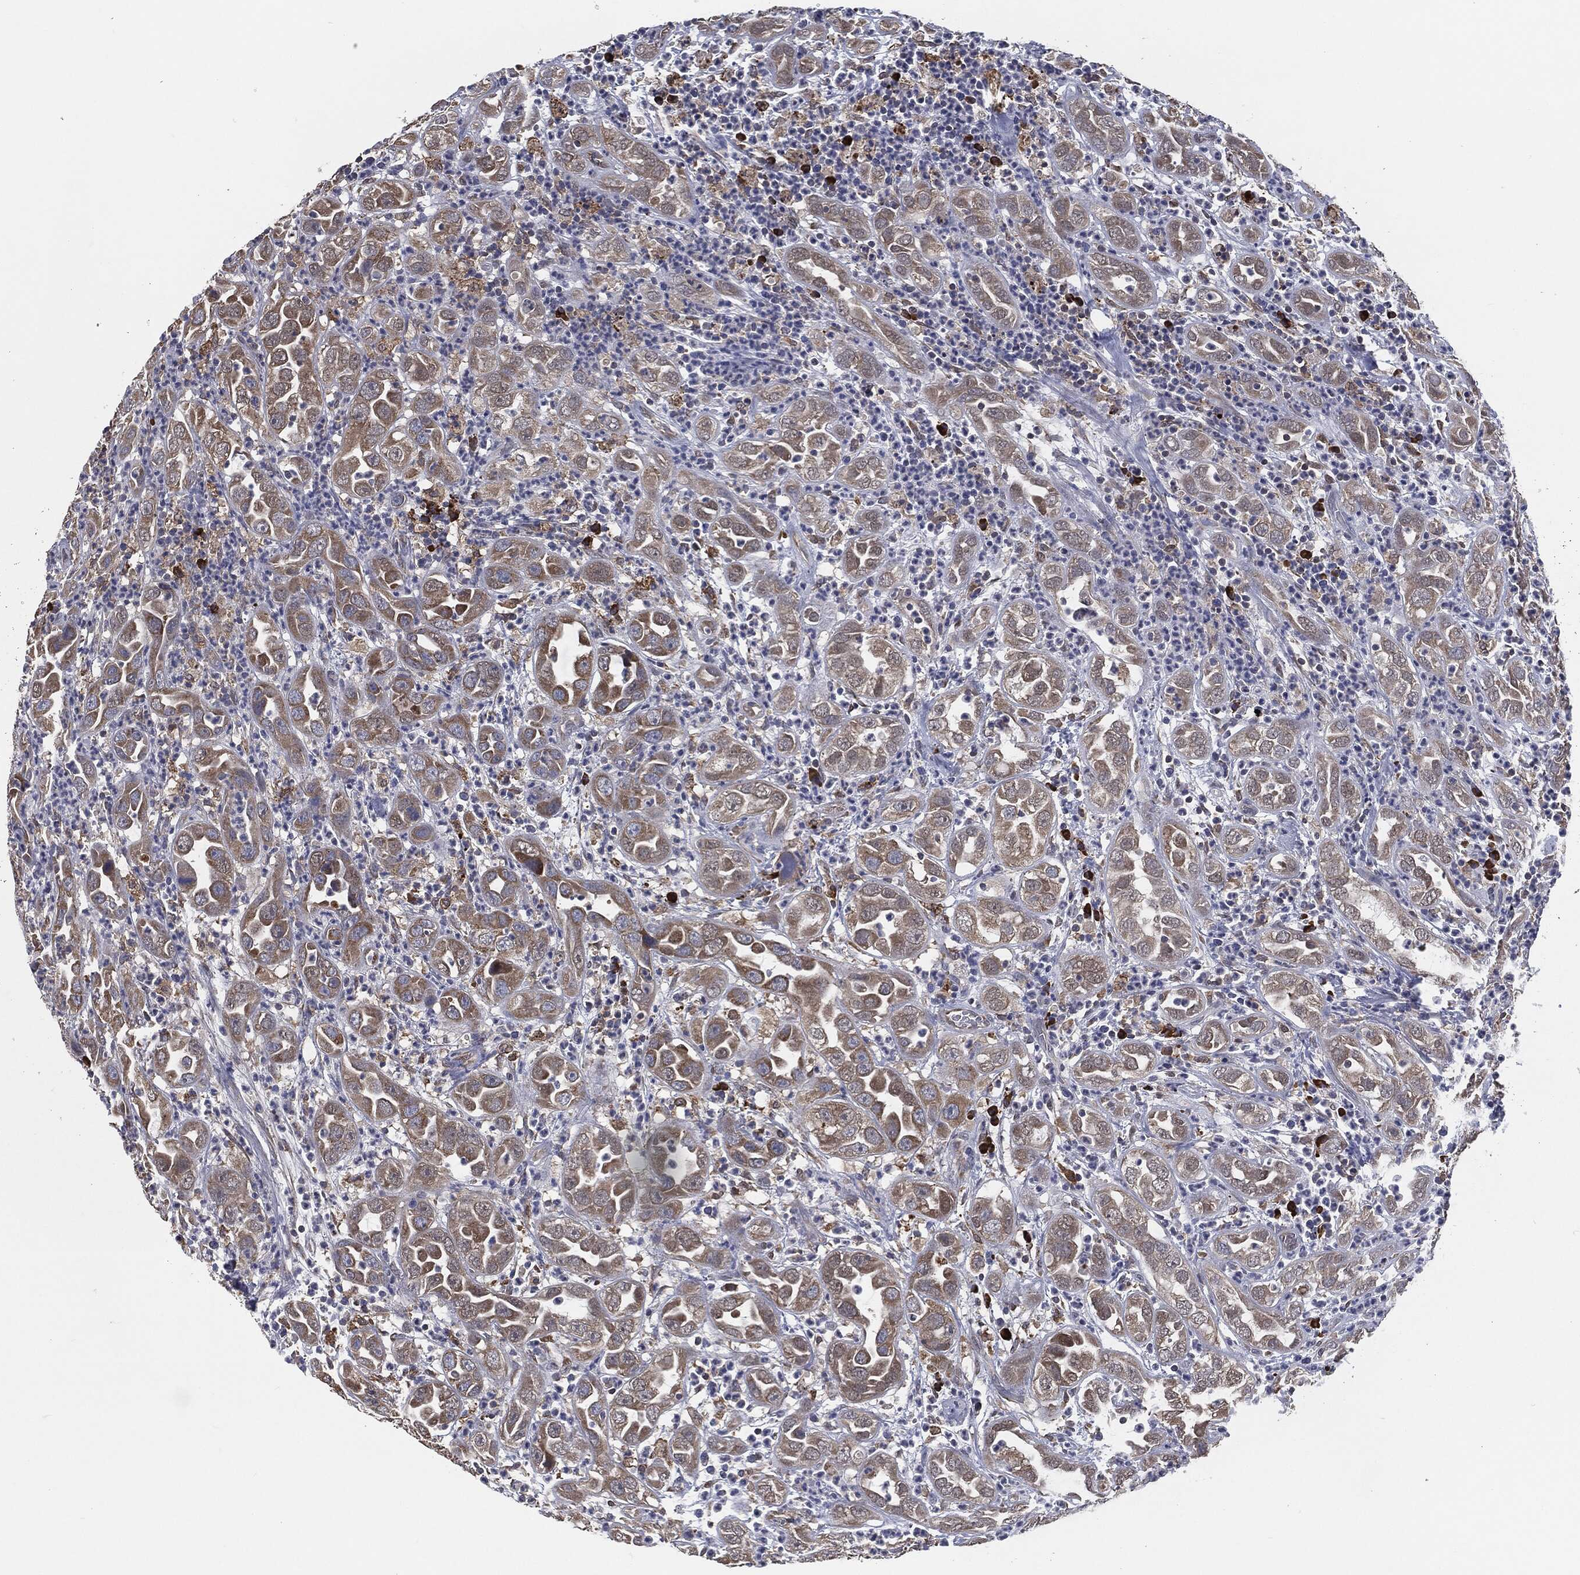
{"staining": {"intensity": "moderate", "quantity": ">75%", "location": "cytoplasmic/membranous"}, "tissue": "urothelial cancer", "cell_type": "Tumor cells", "image_type": "cancer", "snomed": [{"axis": "morphology", "description": "Urothelial carcinoma, High grade"}, {"axis": "topography", "description": "Urinary bladder"}], "caption": "Protein analysis of urothelial cancer tissue exhibits moderate cytoplasmic/membranous expression in about >75% of tumor cells.", "gene": "PRDX4", "patient": {"sex": "female", "age": 41}}